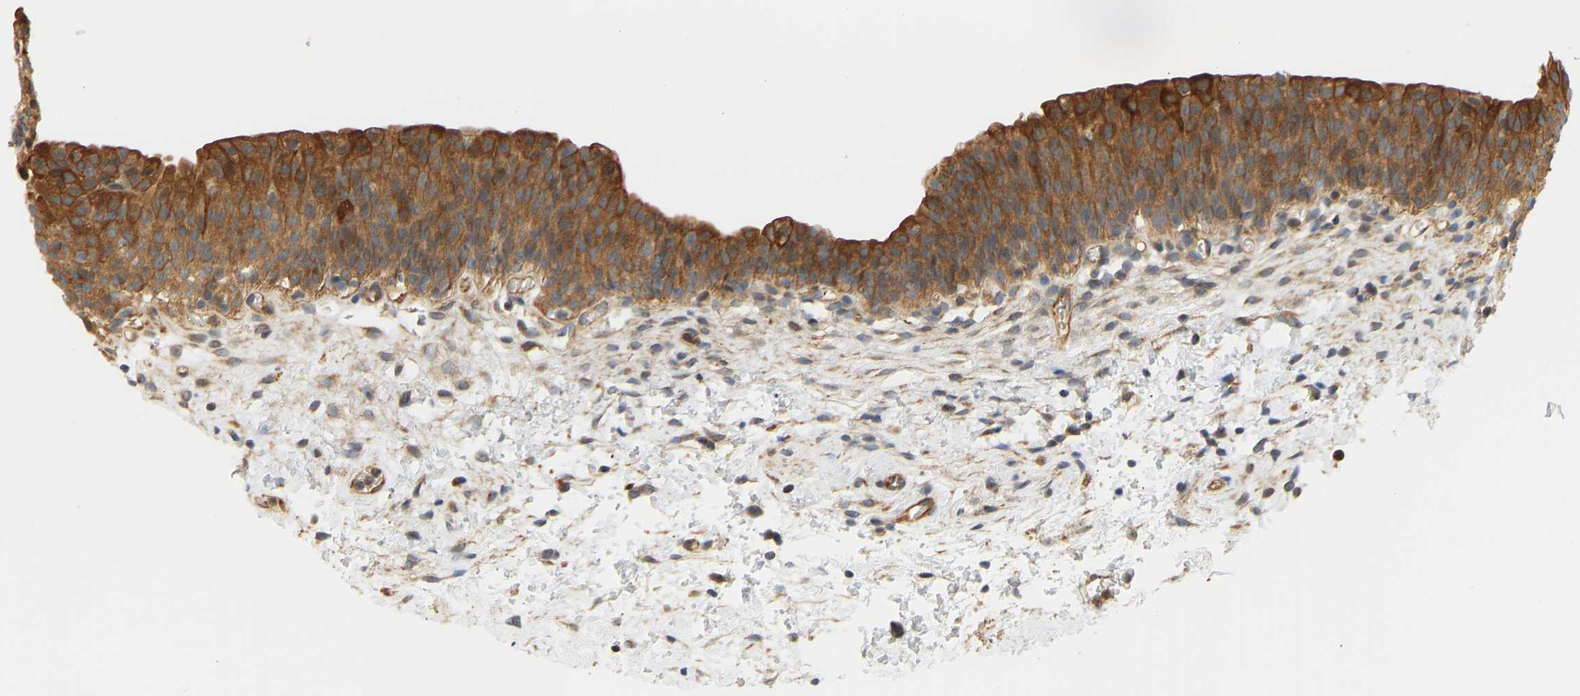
{"staining": {"intensity": "strong", "quantity": ">75%", "location": "cytoplasmic/membranous"}, "tissue": "urinary bladder", "cell_type": "Urothelial cells", "image_type": "normal", "snomed": [{"axis": "morphology", "description": "Normal tissue, NOS"}, {"axis": "topography", "description": "Urinary bladder"}], "caption": "Protein expression analysis of unremarkable human urinary bladder reveals strong cytoplasmic/membranous expression in approximately >75% of urothelial cells. The staining was performed using DAB (3,3'-diaminobenzidine), with brown indicating positive protein expression. Nuclei are stained blue with hematoxylin.", "gene": "CEP57", "patient": {"sex": "male", "age": 37}}